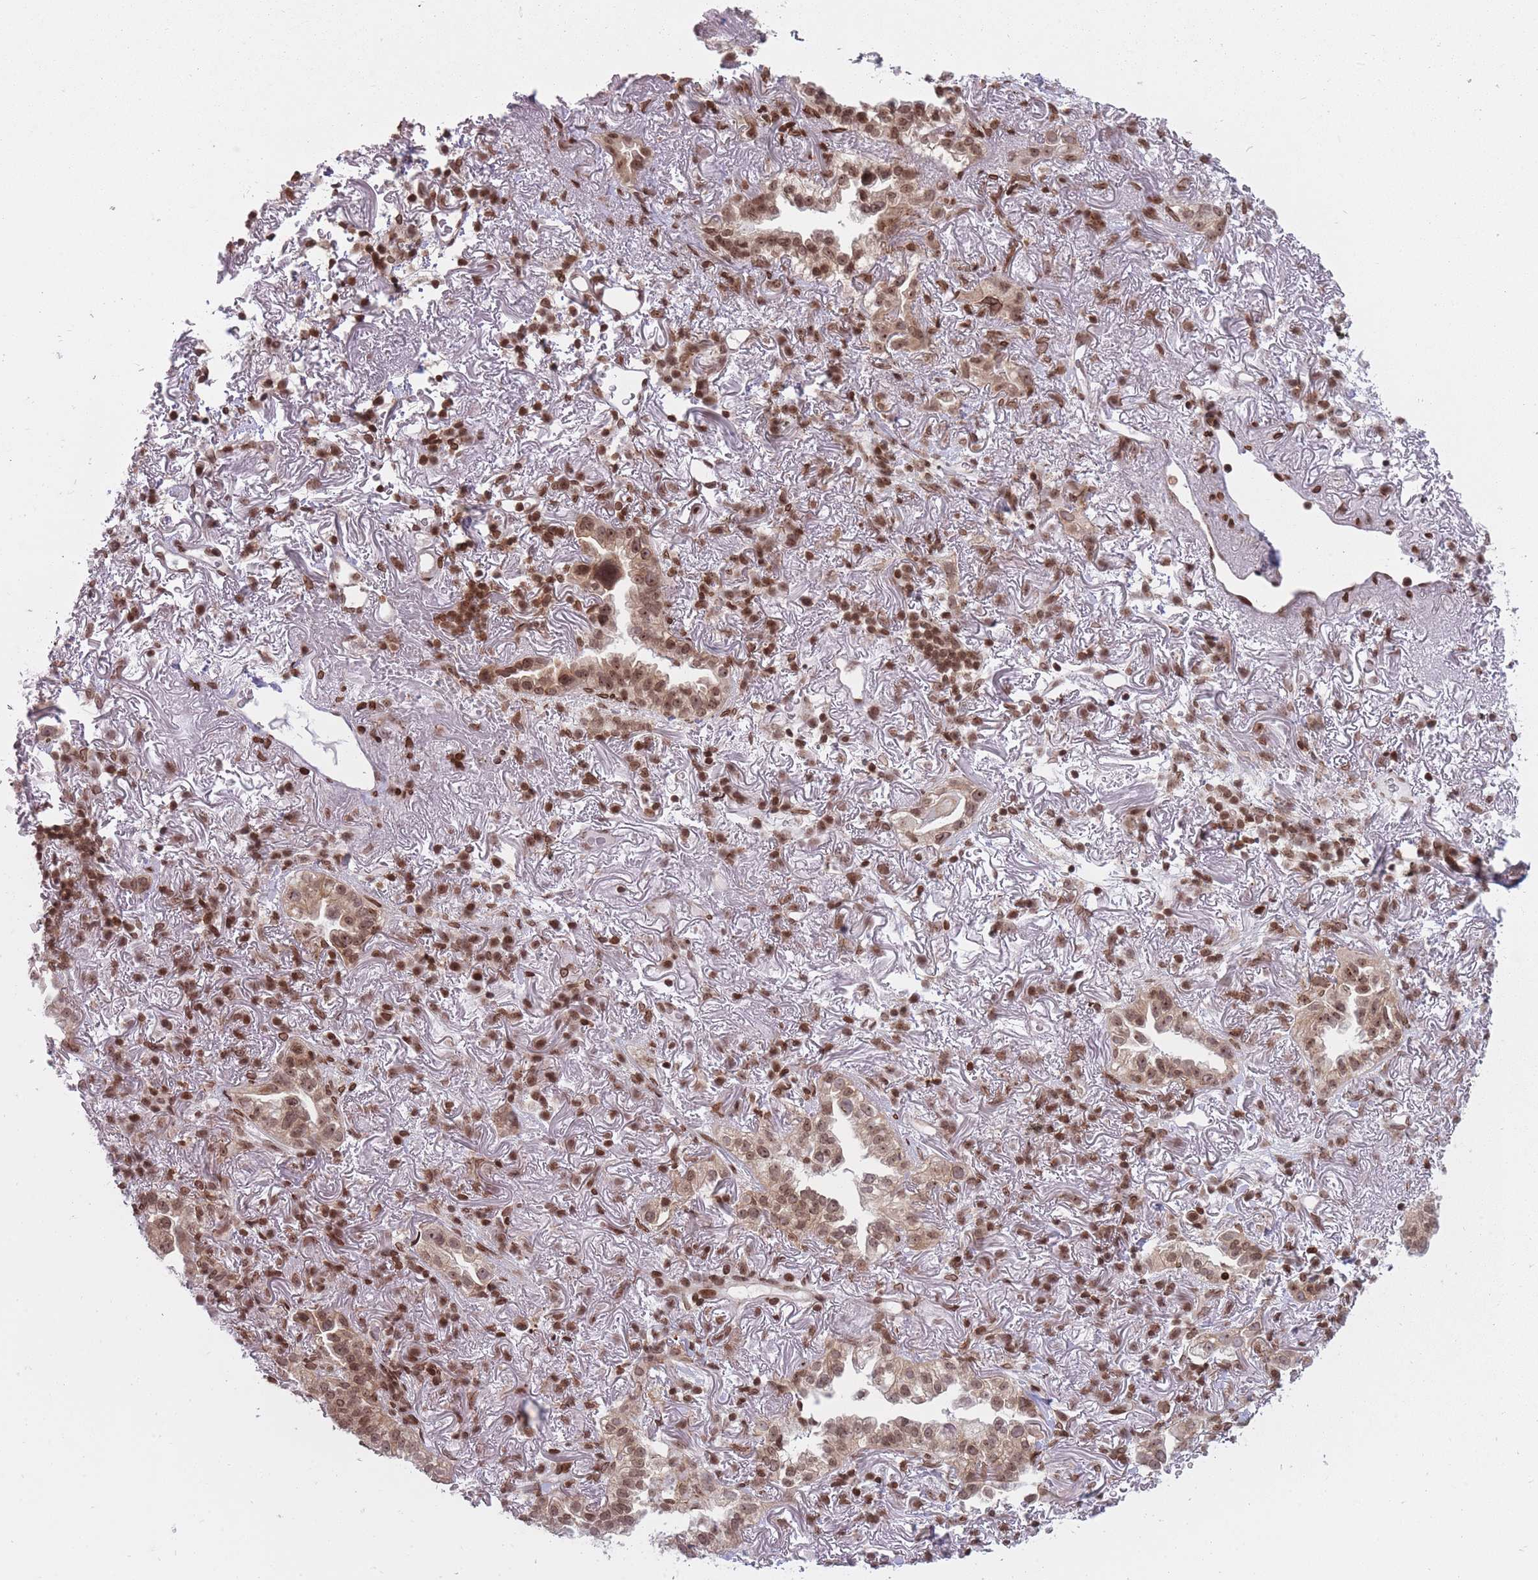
{"staining": {"intensity": "moderate", "quantity": ">75%", "location": "cytoplasmic/membranous,nuclear"}, "tissue": "lung cancer", "cell_type": "Tumor cells", "image_type": "cancer", "snomed": [{"axis": "morphology", "description": "Adenocarcinoma, NOS"}, {"axis": "topography", "description": "Lung"}], "caption": "The immunohistochemical stain shows moderate cytoplasmic/membranous and nuclear expression in tumor cells of lung cancer tissue.", "gene": "TMC6", "patient": {"sex": "female", "age": 69}}